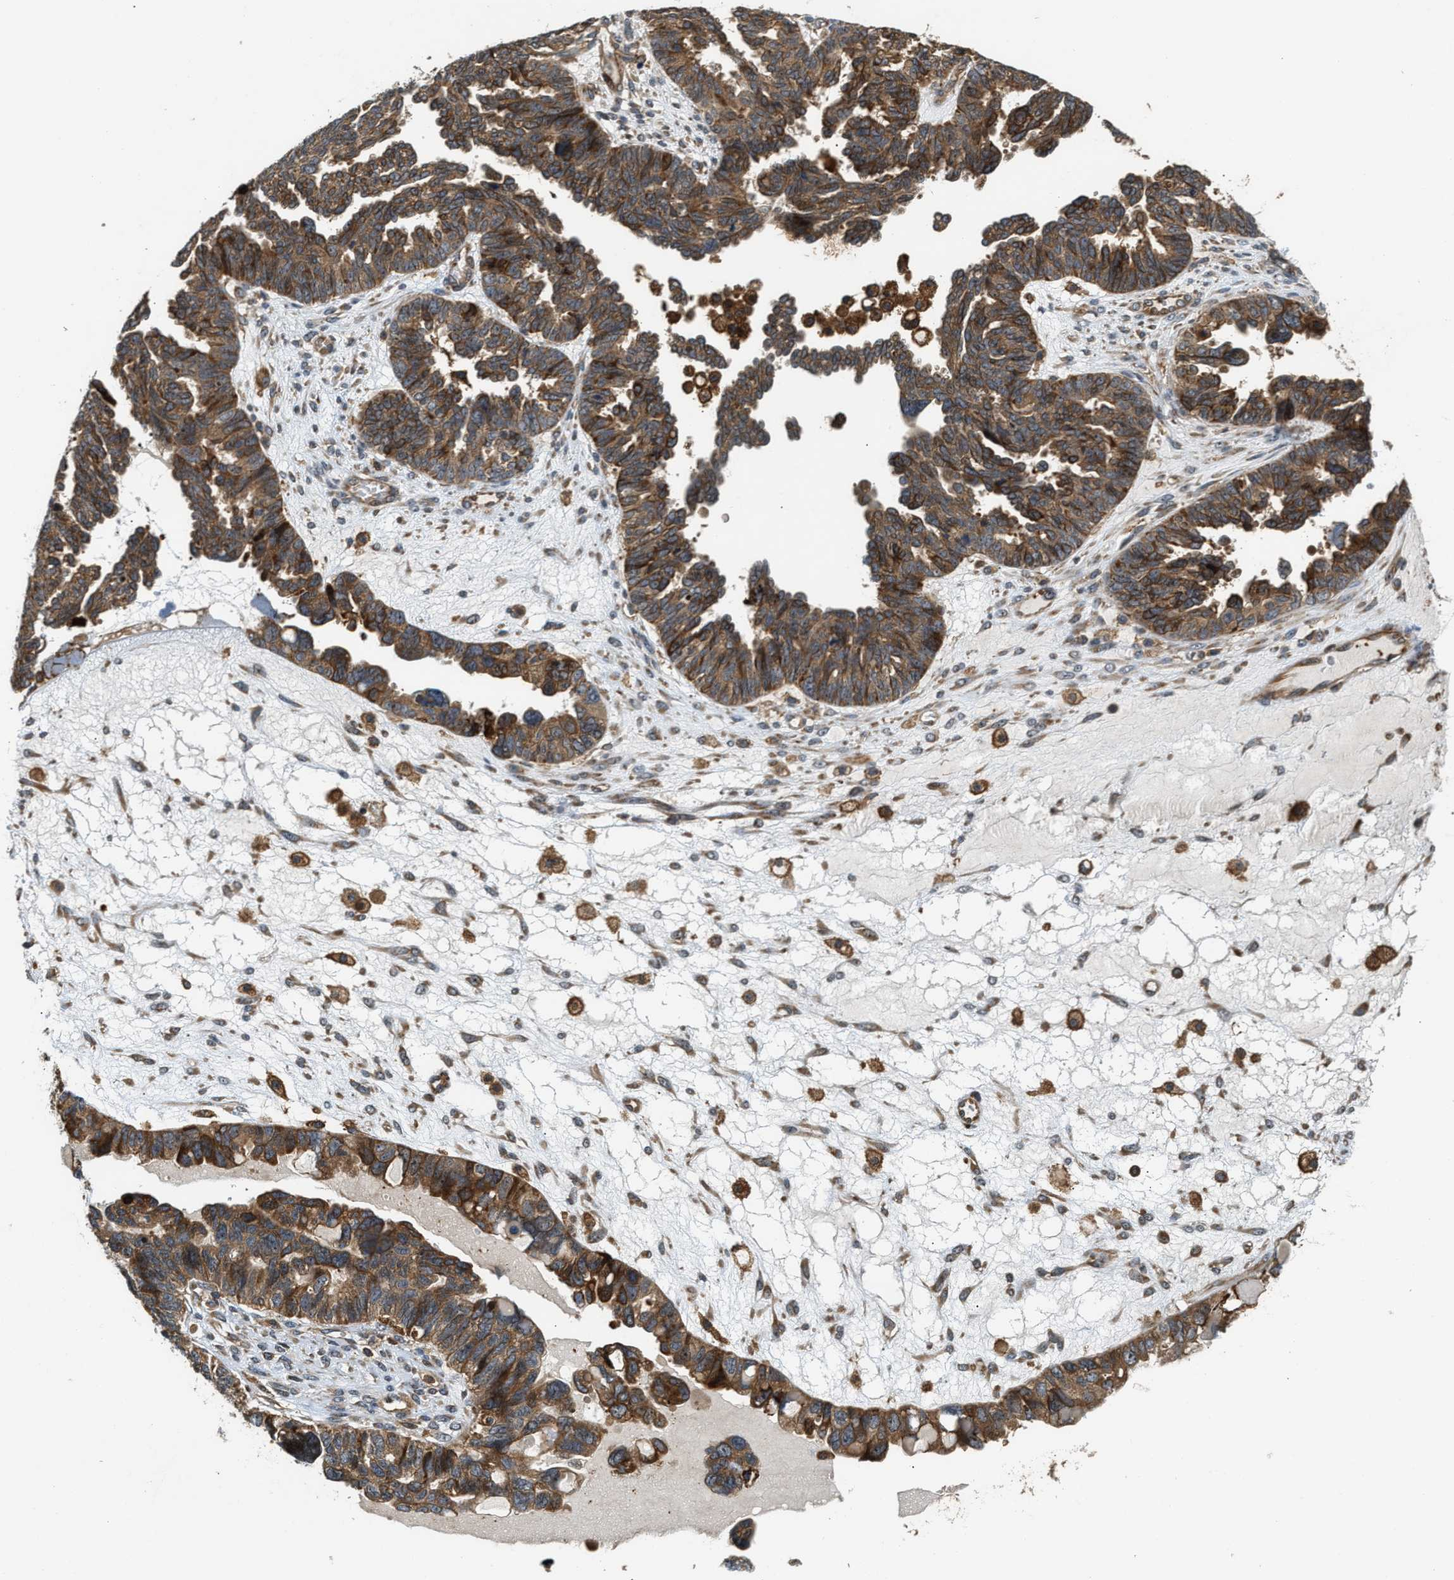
{"staining": {"intensity": "strong", "quantity": ">75%", "location": "cytoplasmic/membranous"}, "tissue": "ovarian cancer", "cell_type": "Tumor cells", "image_type": "cancer", "snomed": [{"axis": "morphology", "description": "Cystadenocarcinoma, serous, NOS"}, {"axis": "topography", "description": "Ovary"}], "caption": "The micrograph demonstrates staining of serous cystadenocarcinoma (ovarian), revealing strong cytoplasmic/membranous protein positivity (brown color) within tumor cells.", "gene": "SNX5", "patient": {"sex": "female", "age": 79}}